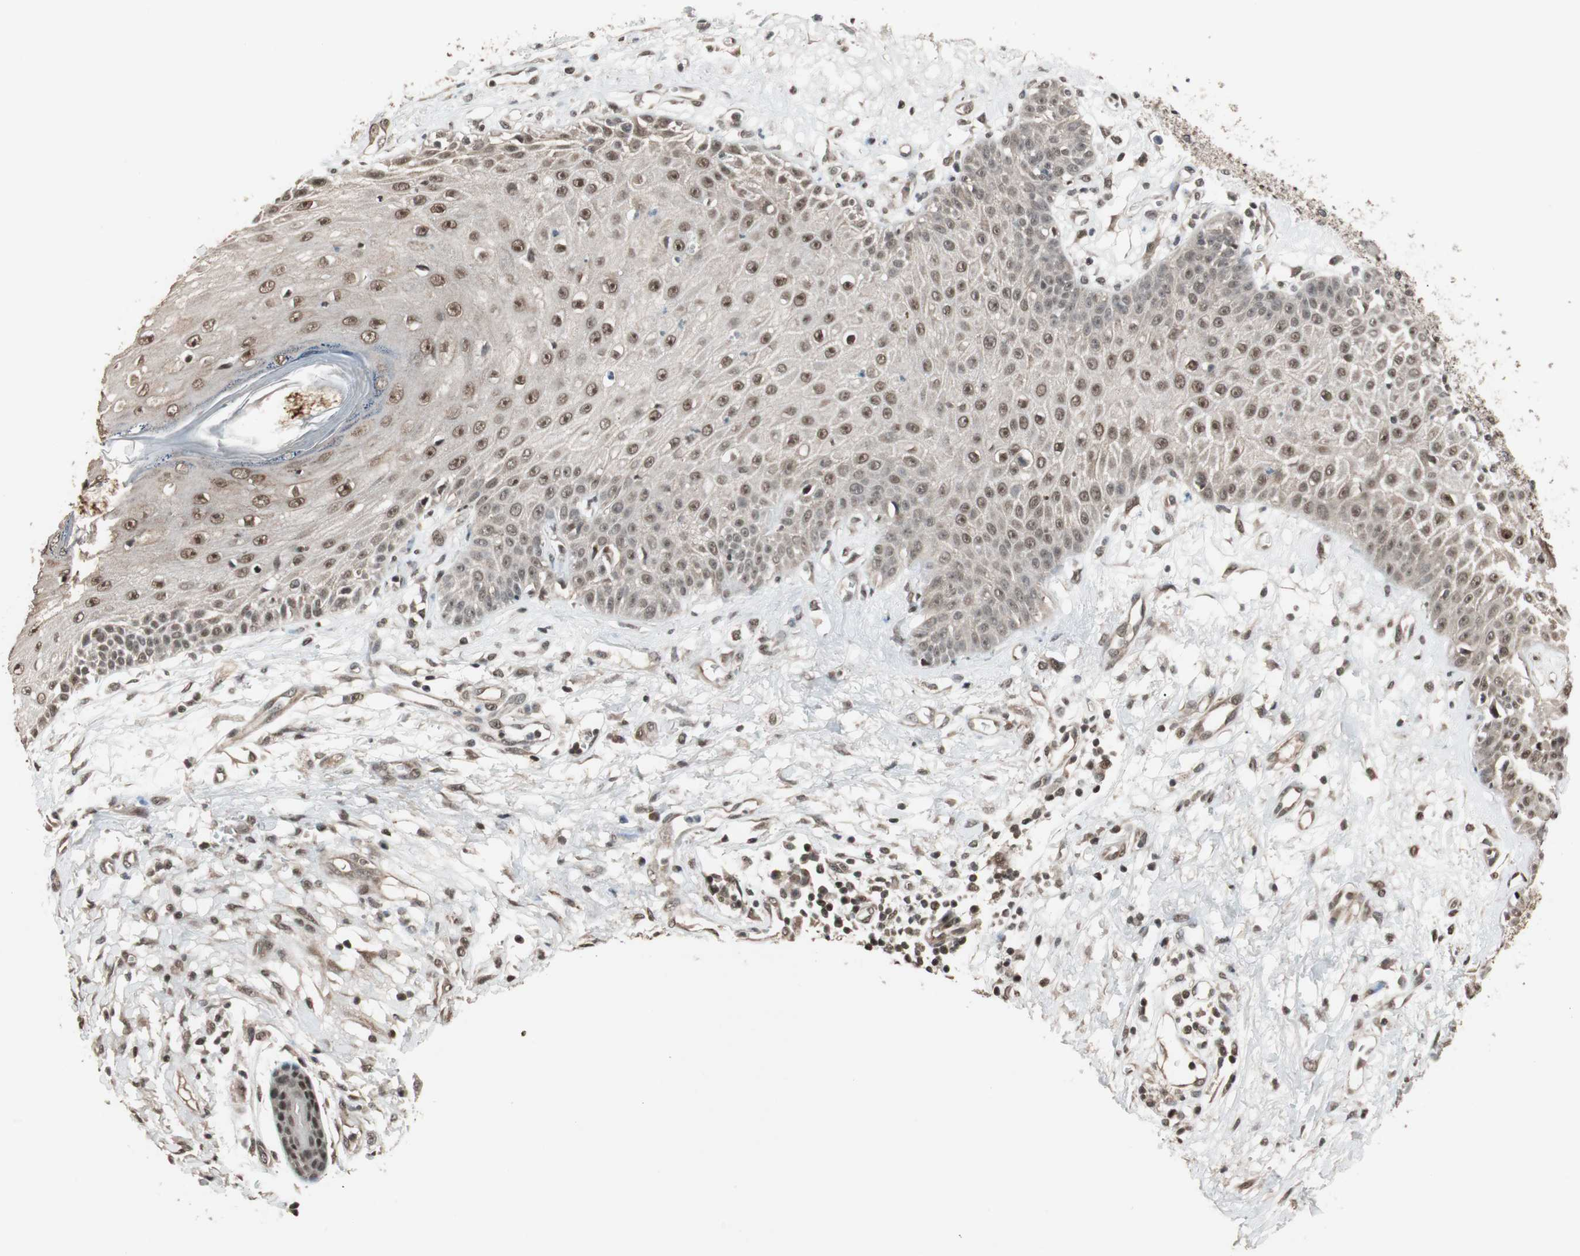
{"staining": {"intensity": "weak", "quantity": "25%-75%", "location": "nuclear"}, "tissue": "skin cancer", "cell_type": "Tumor cells", "image_type": "cancer", "snomed": [{"axis": "morphology", "description": "Squamous cell carcinoma, NOS"}, {"axis": "topography", "description": "Skin"}], "caption": "Tumor cells reveal low levels of weak nuclear expression in about 25%-75% of cells in human skin cancer. The protein of interest is stained brown, and the nuclei are stained in blue (DAB (3,3'-diaminobenzidine) IHC with brightfield microscopy, high magnification).", "gene": "DRAP1", "patient": {"sex": "female", "age": 78}}